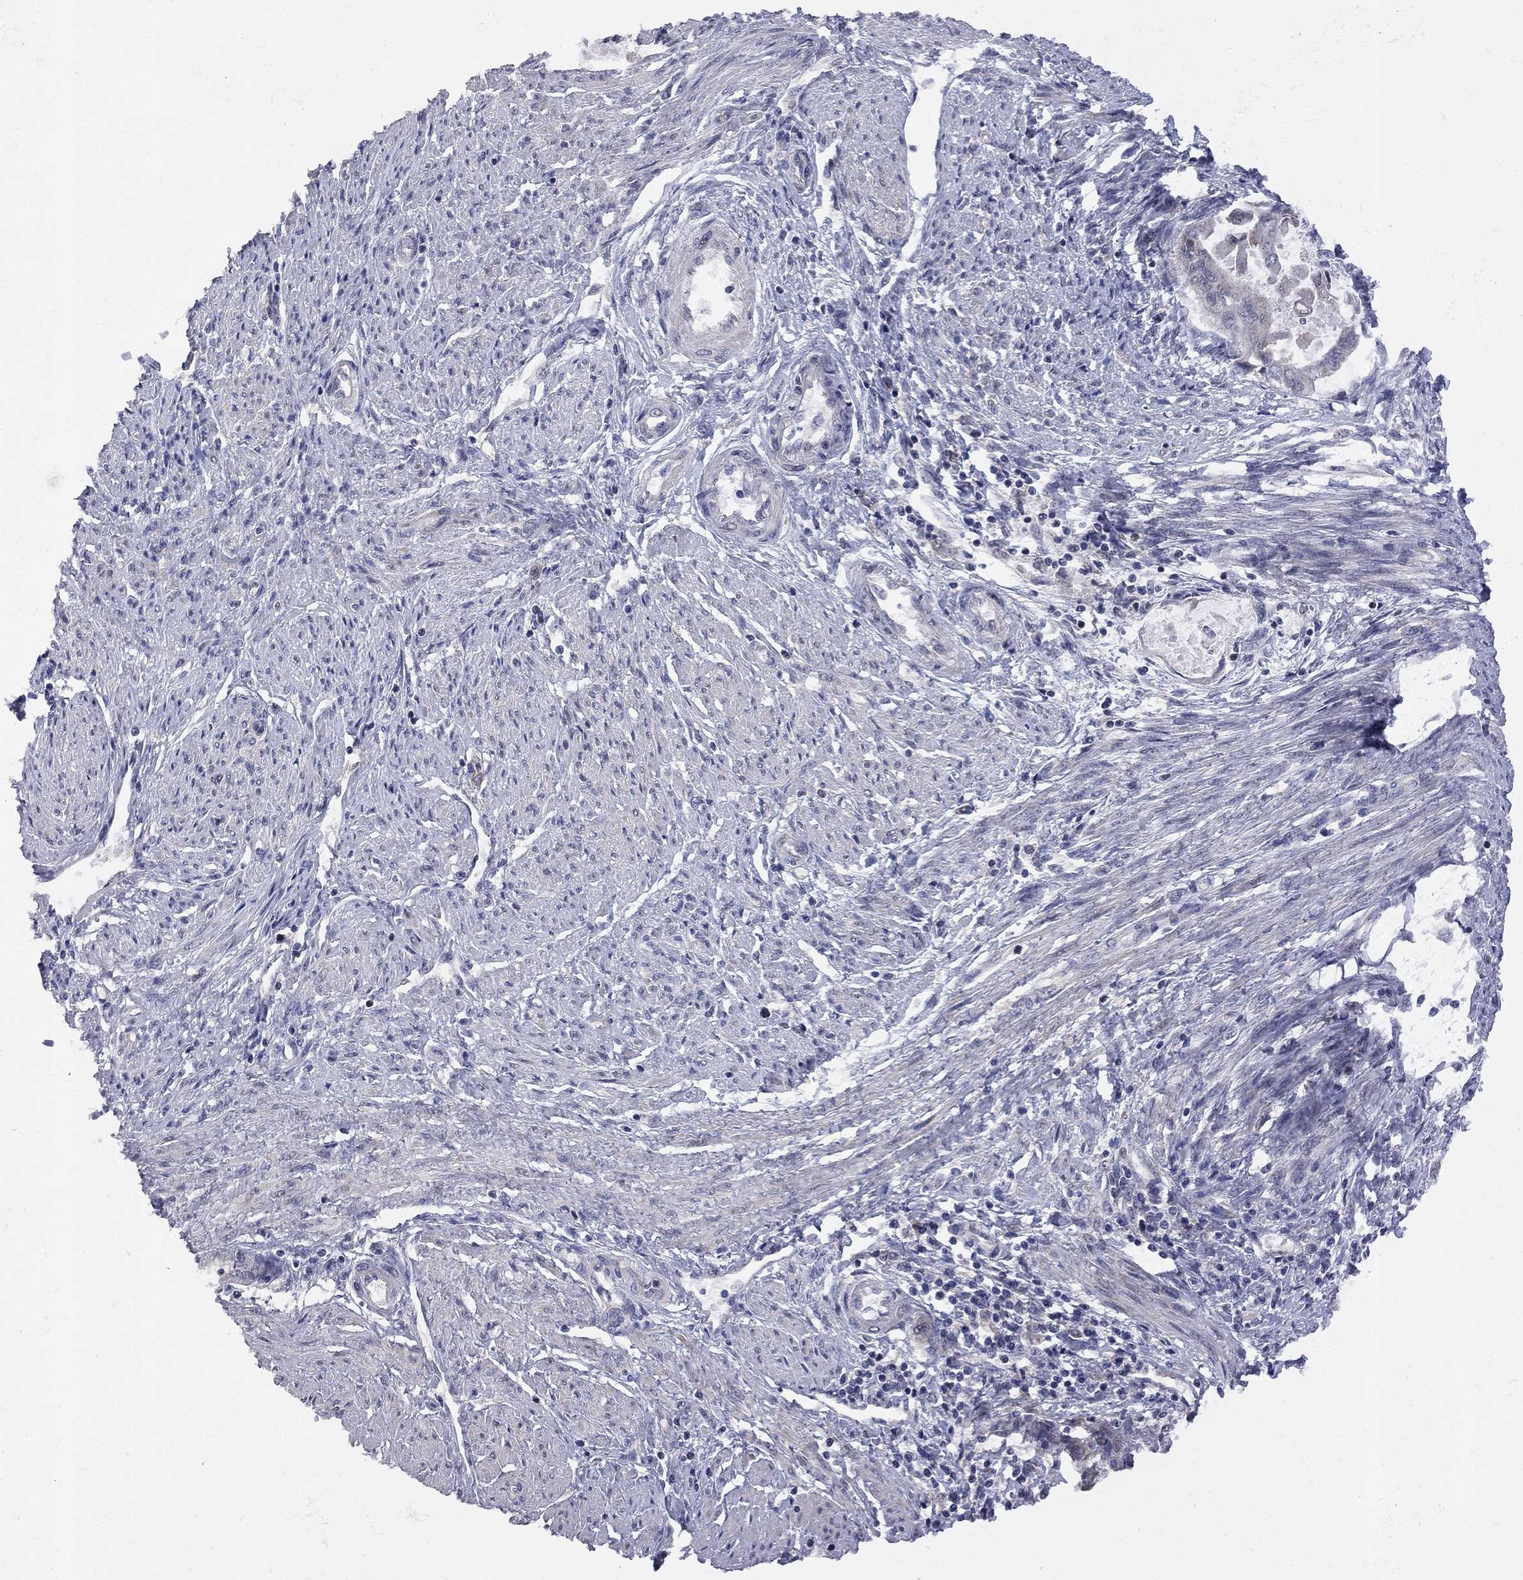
{"staining": {"intensity": "negative", "quantity": "none", "location": "none"}, "tissue": "endometrial cancer", "cell_type": "Tumor cells", "image_type": "cancer", "snomed": [{"axis": "morphology", "description": "Adenocarcinoma, NOS"}, {"axis": "topography", "description": "Endometrium"}], "caption": "High magnification brightfield microscopy of endometrial adenocarcinoma stained with DAB (3,3'-diaminobenzidine) (brown) and counterstained with hematoxylin (blue): tumor cells show no significant expression.", "gene": "CNOT11", "patient": {"sex": "female", "age": 86}}